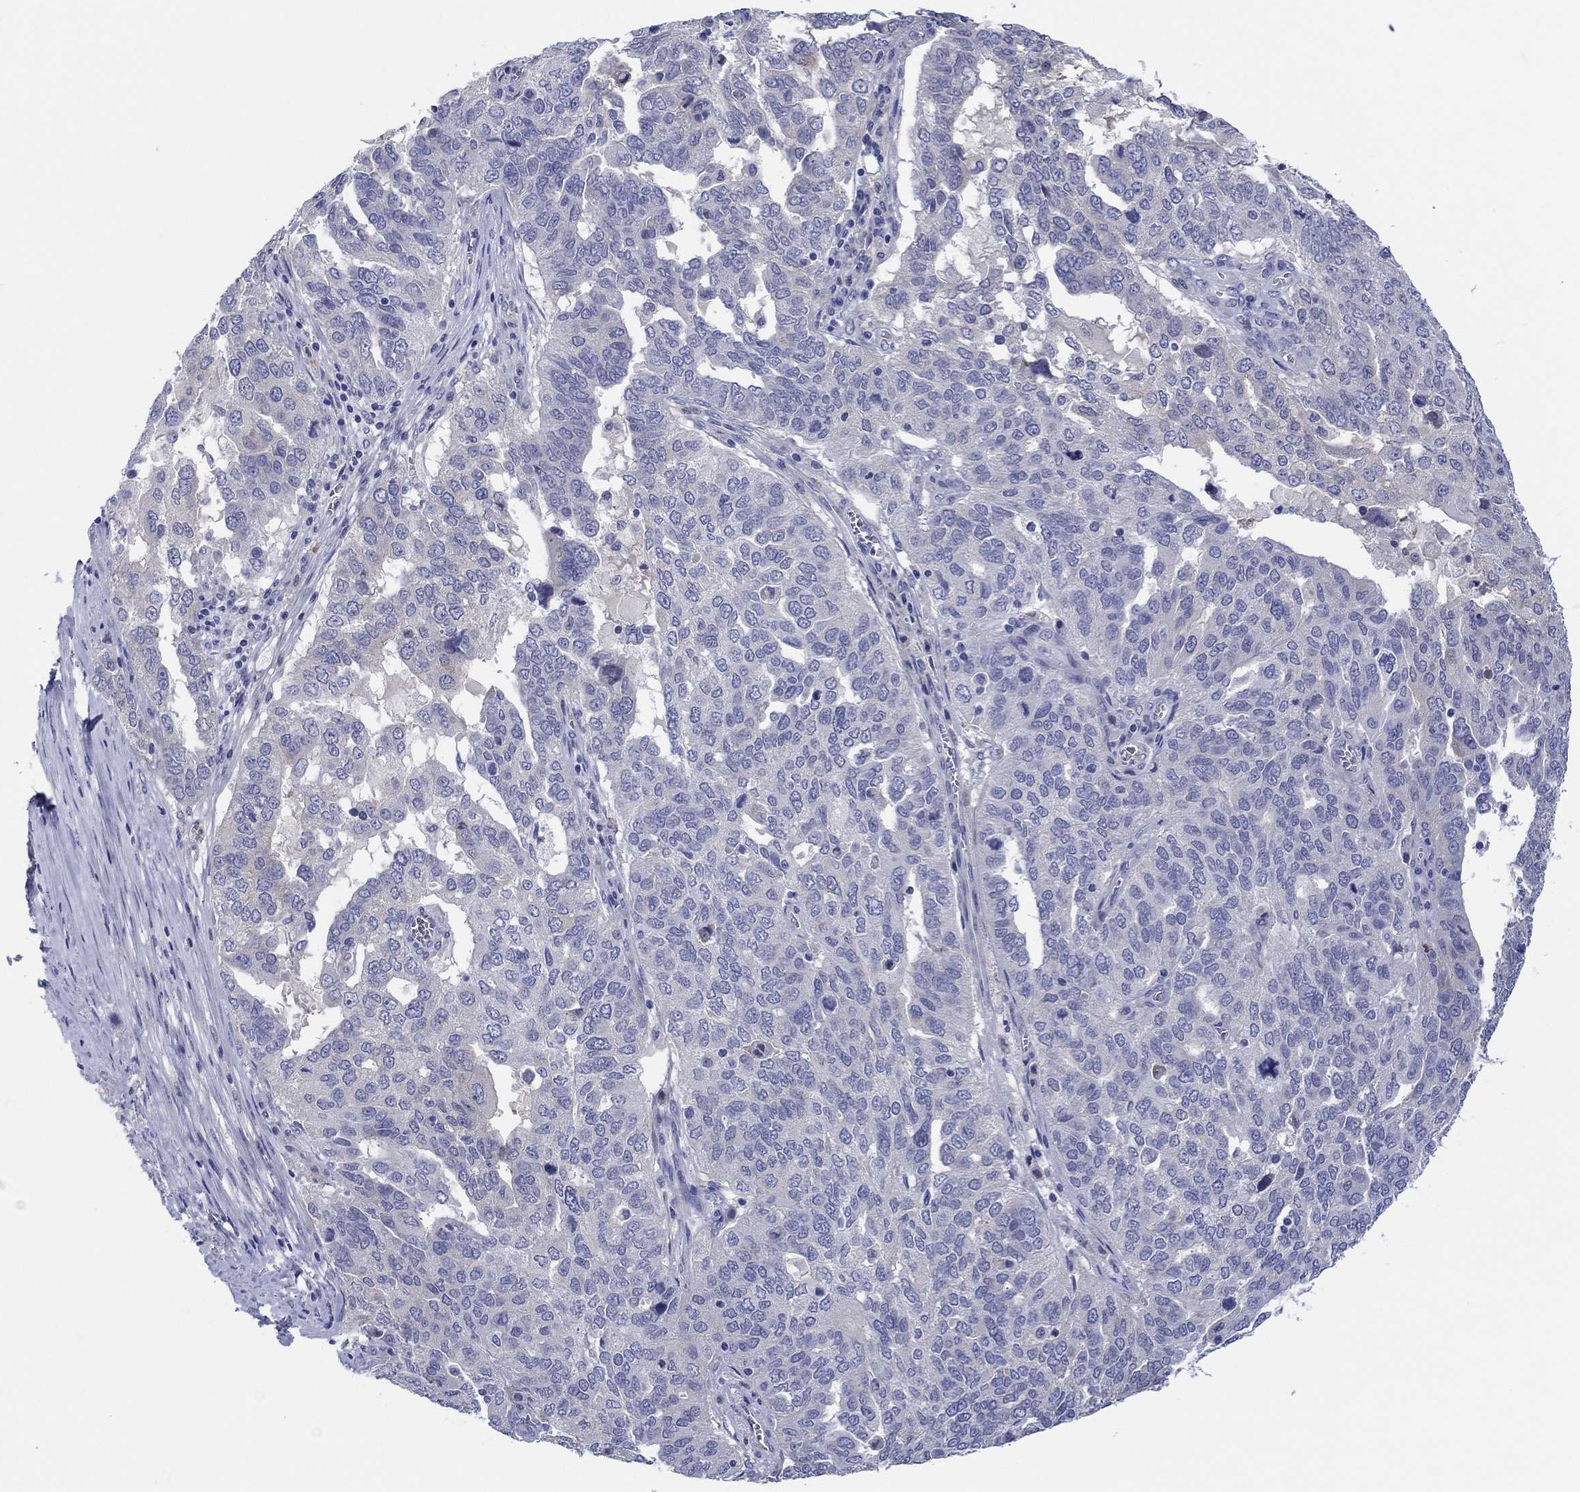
{"staining": {"intensity": "negative", "quantity": "none", "location": "none"}, "tissue": "ovarian cancer", "cell_type": "Tumor cells", "image_type": "cancer", "snomed": [{"axis": "morphology", "description": "Carcinoma, endometroid"}, {"axis": "topography", "description": "Soft tissue"}, {"axis": "topography", "description": "Ovary"}], "caption": "DAB immunohistochemical staining of endometroid carcinoma (ovarian) exhibits no significant expression in tumor cells. (DAB (3,3'-diaminobenzidine) immunohistochemistry (IHC) visualized using brightfield microscopy, high magnification).", "gene": "HDC", "patient": {"sex": "female", "age": 52}}